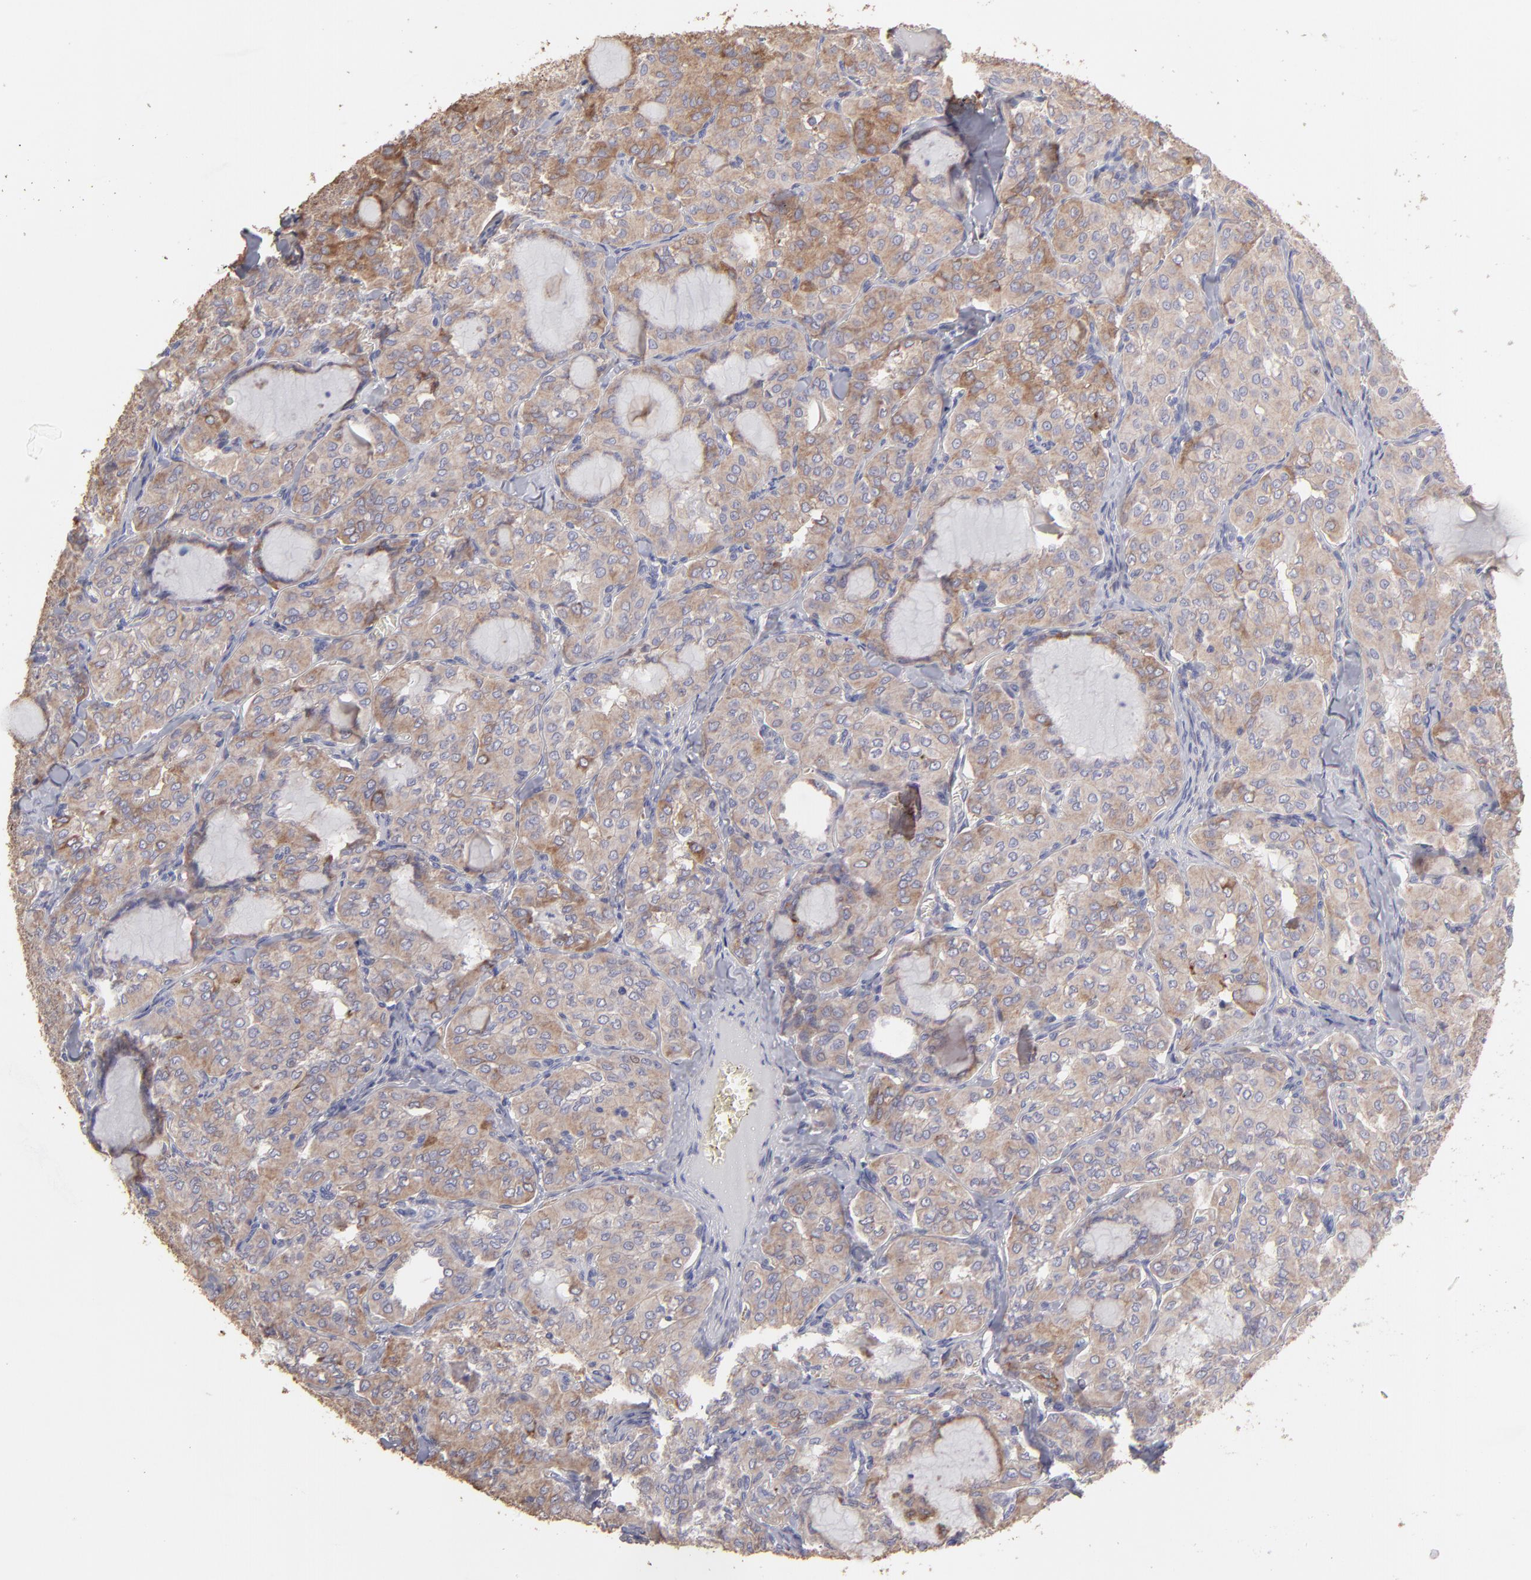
{"staining": {"intensity": "moderate", "quantity": ">75%", "location": "cytoplasmic/membranous"}, "tissue": "thyroid cancer", "cell_type": "Tumor cells", "image_type": "cancer", "snomed": [{"axis": "morphology", "description": "Papillary adenocarcinoma, NOS"}, {"axis": "topography", "description": "Thyroid gland"}], "caption": "The image shows staining of papillary adenocarcinoma (thyroid), revealing moderate cytoplasmic/membranous protein staining (brown color) within tumor cells.", "gene": "CALR", "patient": {"sex": "male", "age": 20}}